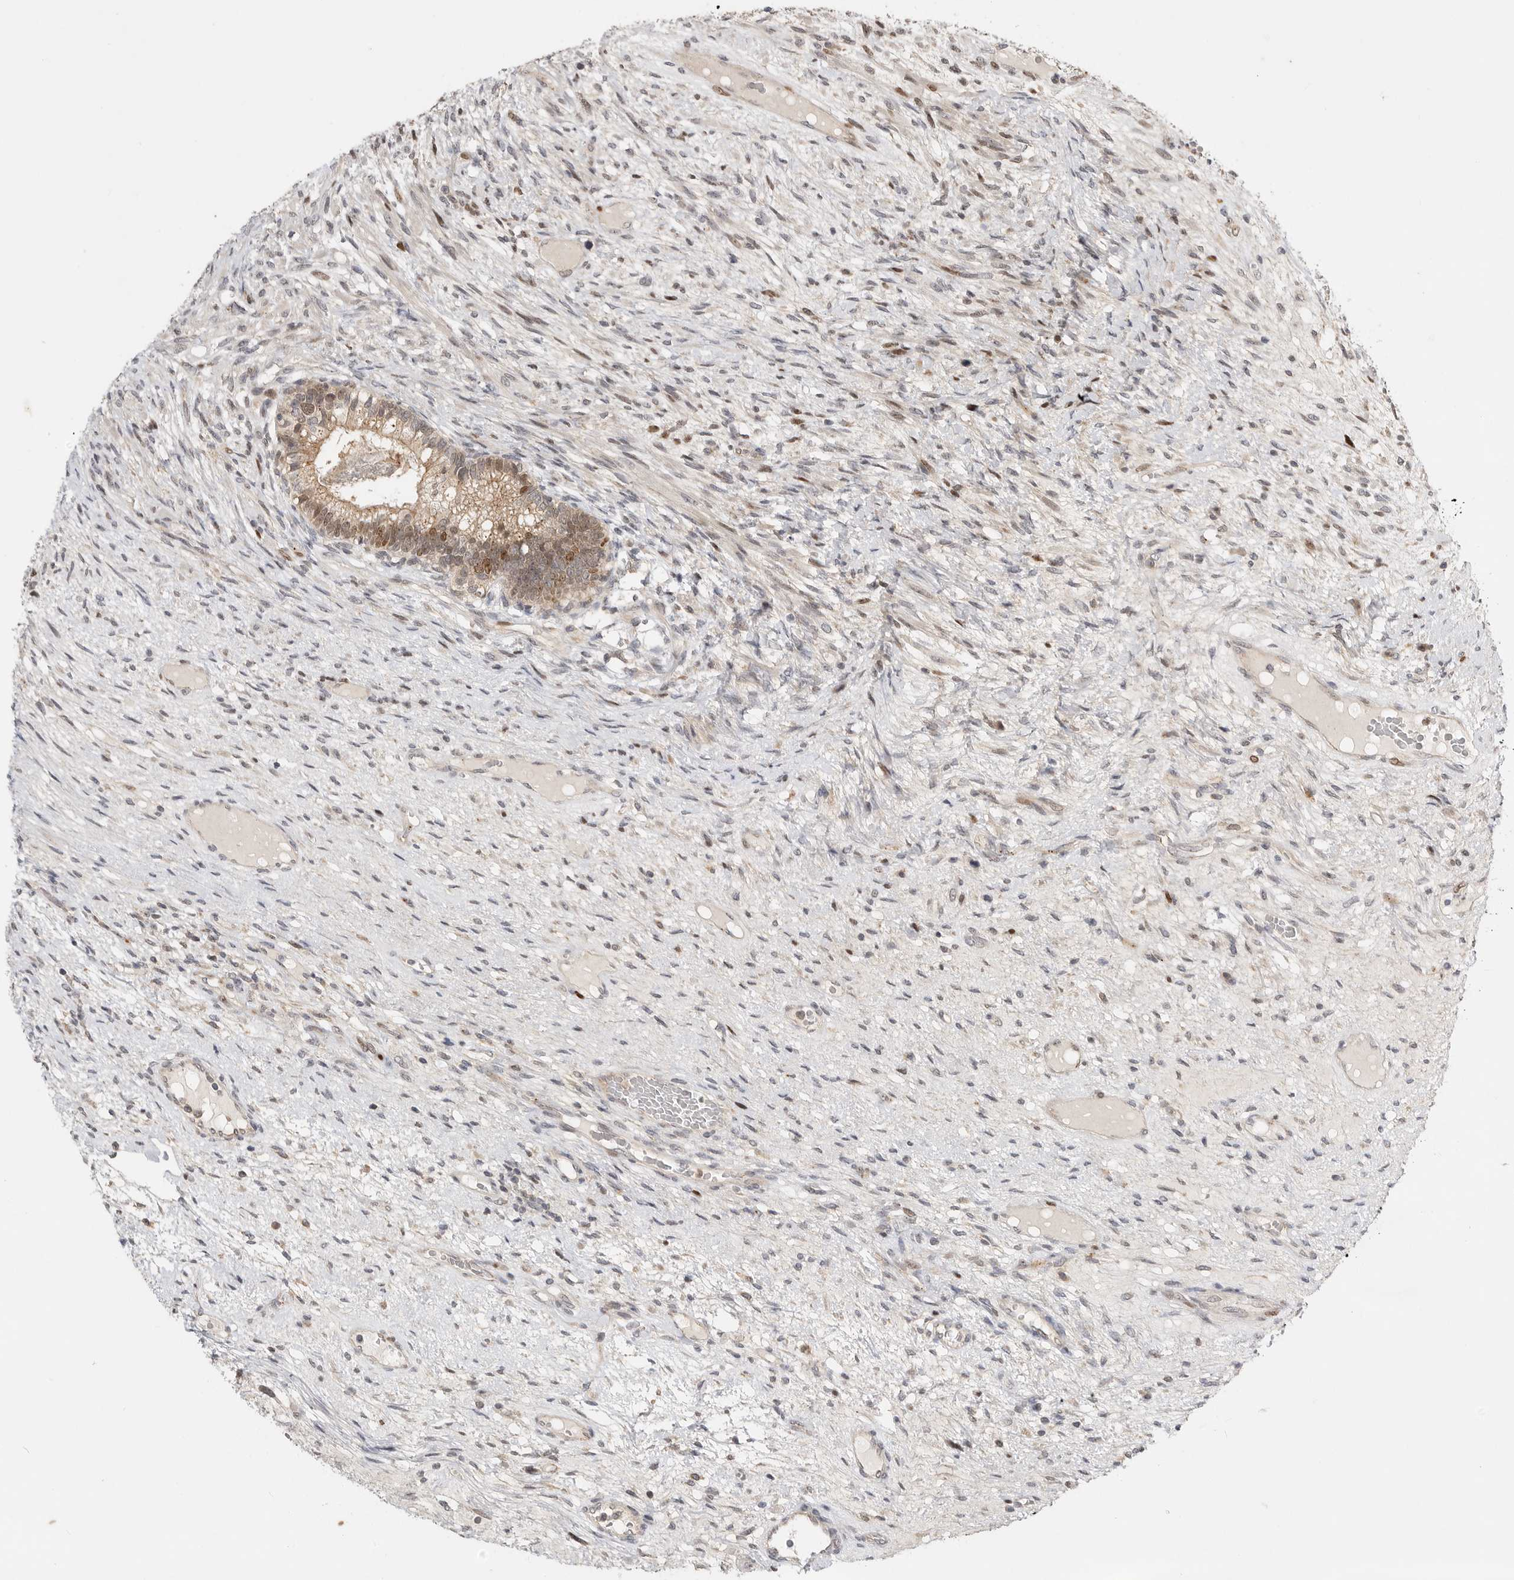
{"staining": {"intensity": "moderate", "quantity": ">75%", "location": "nuclear"}, "tissue": "testis cancer", "cell_type": "Tumor cells", "image_type": "cancer", "snomed": [{"axis": "morphology", "description": "Seminoma, NOS"}, {"axis": "morphology", "description": "Carcinoma, Embryonal, NOS"}, {"axis": "topography", "description": "Testis"}], "caption": "Immunohistochemical staining of seminoma (testis) reveals moderate nuclear protein positivity in approximately >75% of tumor cells.", "gene": "CSNK1G3", "patient": {"sex": "male", "age": 28}}